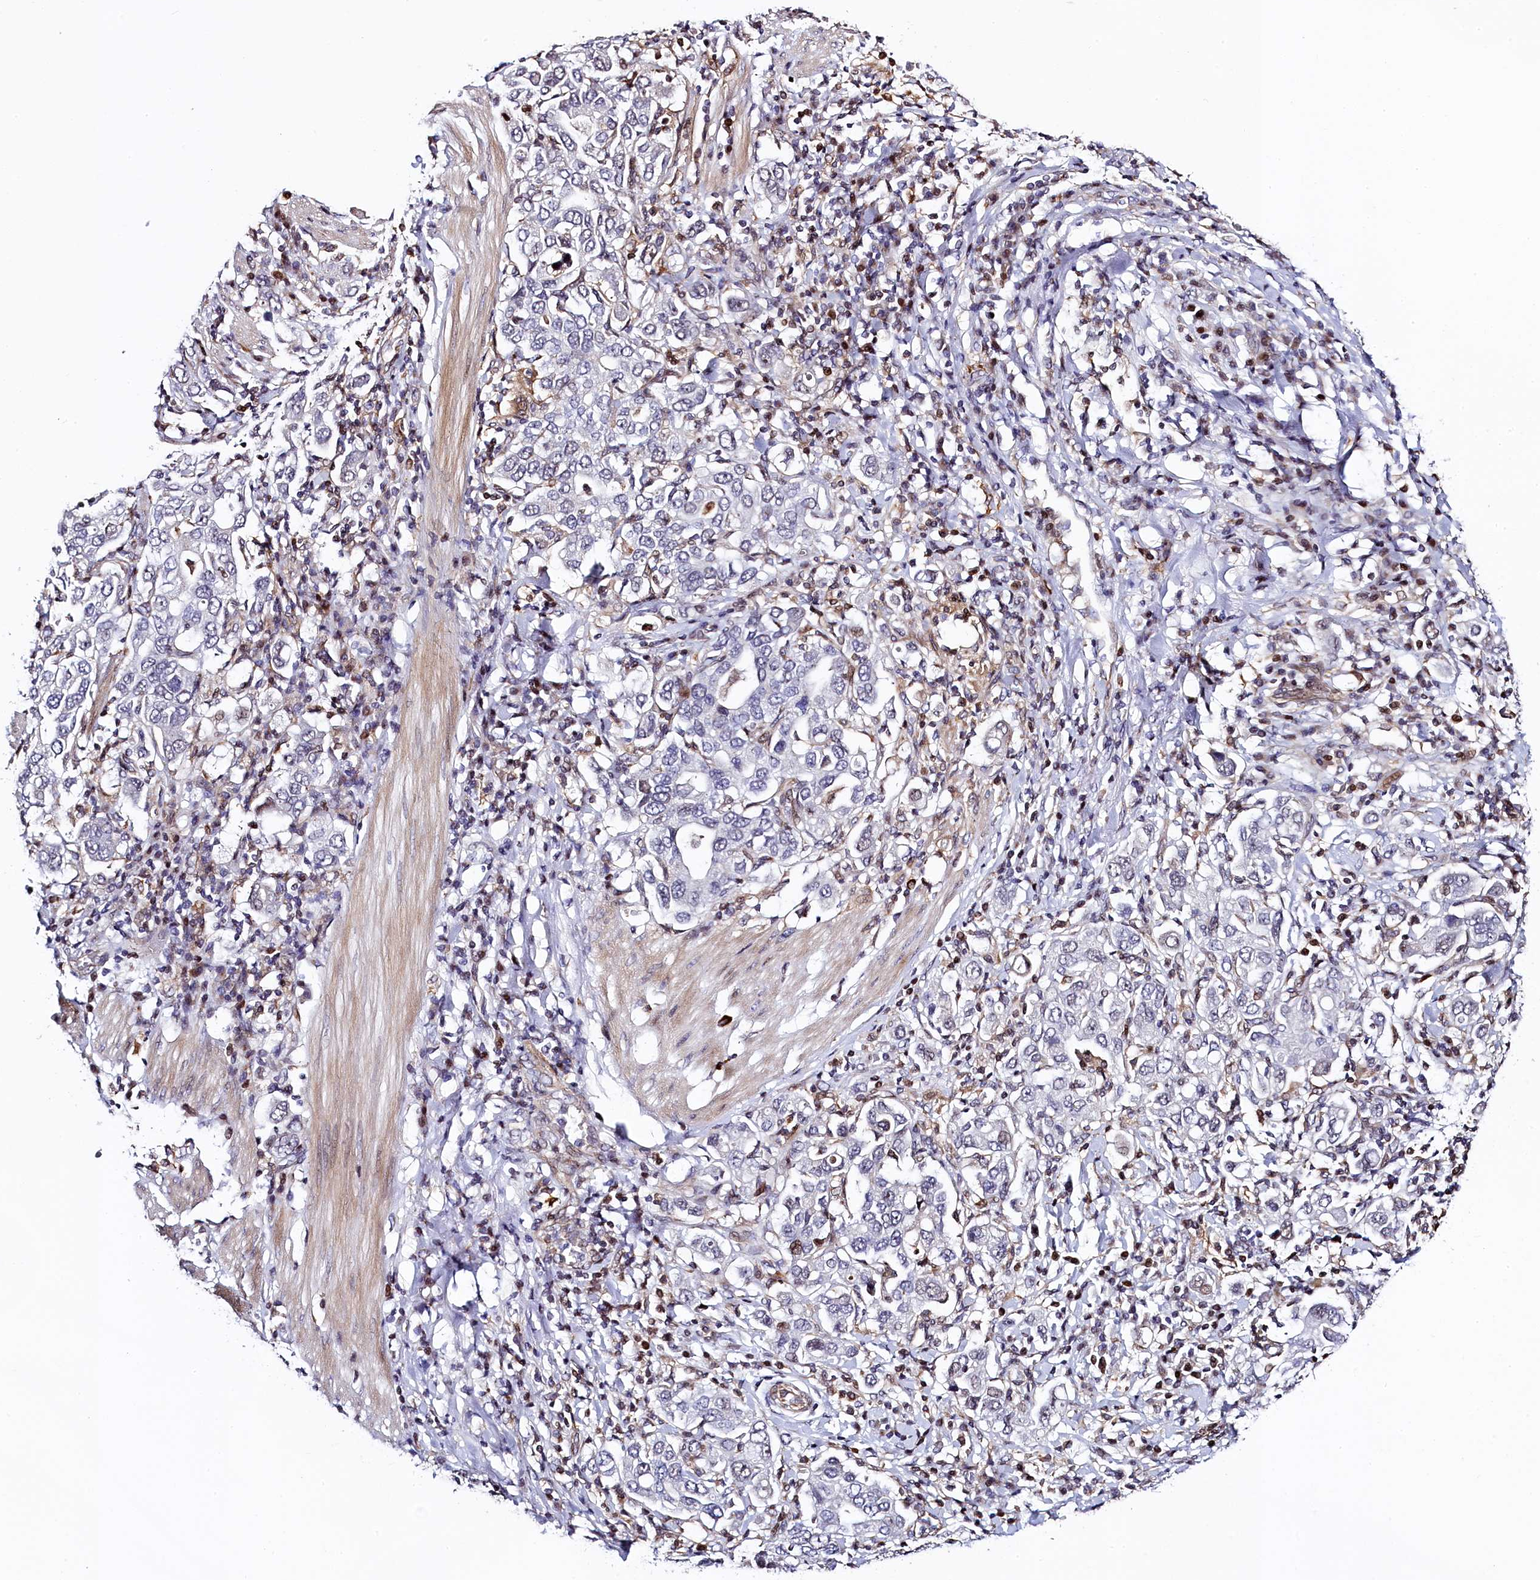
{"staining": {"intensity": "negative", "quantity": "none", "location": "none"}, "tissue": "stomach cancer", "cell_type": "Tumor cells", "image_type": "cancer", "snomed": [{"axis": "morphology", "description": "Adenocarcinoma, NOS"}, {"axis": "topography", "description": "Stomach, upper"}], "caption": "A photomicrograph of human stomach cancer is negative for staining in tumor cells. (DAB immunohistochemistry, high magnification).", "gene": "TGDS", "patient": {"sex": "male", "age": 62}}